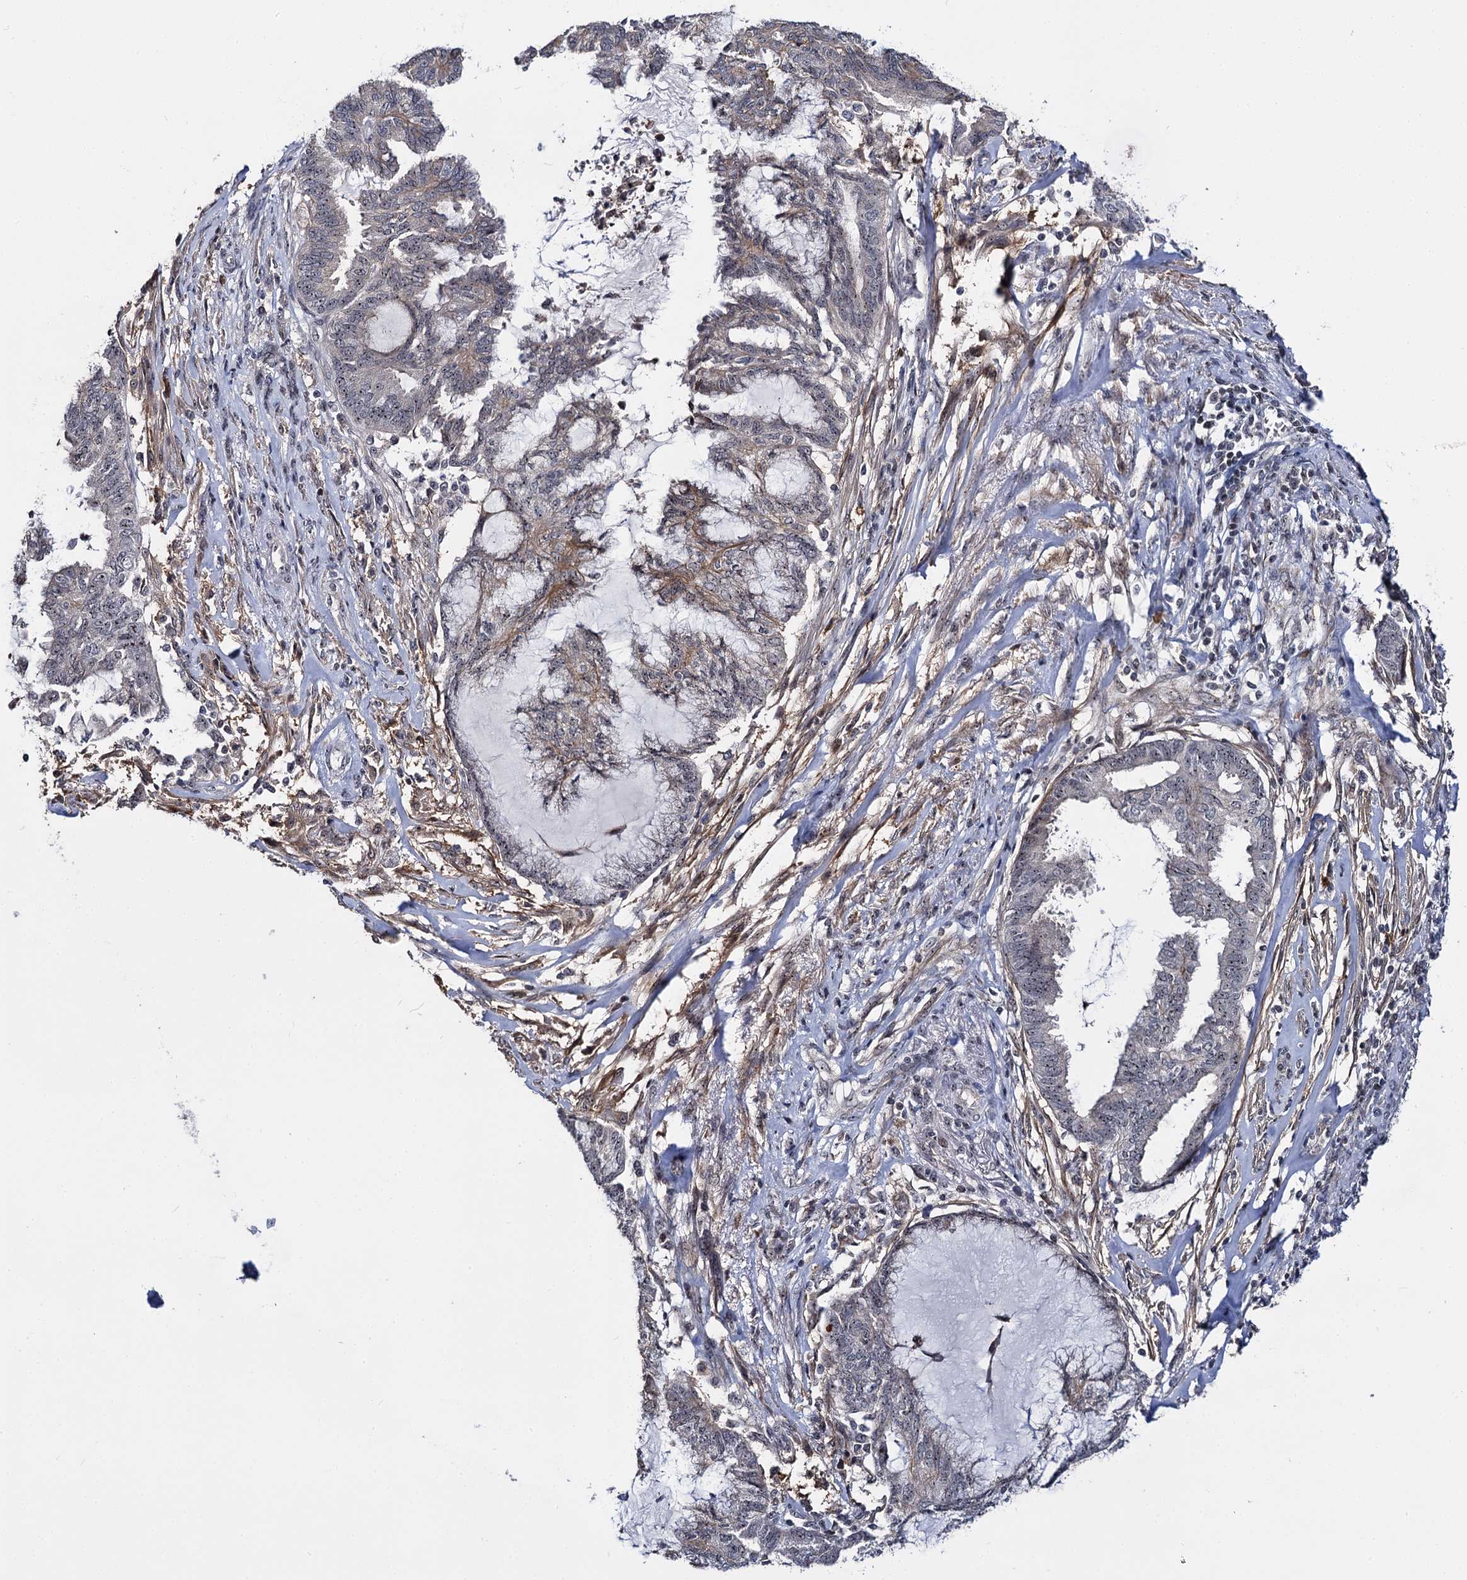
{"staining": {"intensity": "negative", "quantity": "none", "location": "none"}, "tissue": "endometrial cancer", "cell_type": "Tumor cells", "image_type": "cancer", "snomed": [{"axis": "morphology", "description": "Adenocarcinoma, NOS"}, {"axis": "topography", "description": "Endometrium"}], "caption": "Tumor cells show no significant protein positivity in endometrial adenocarcinoma.", "gene": "SUPT20H", "patient": {"sex": "female", "age": 86}}